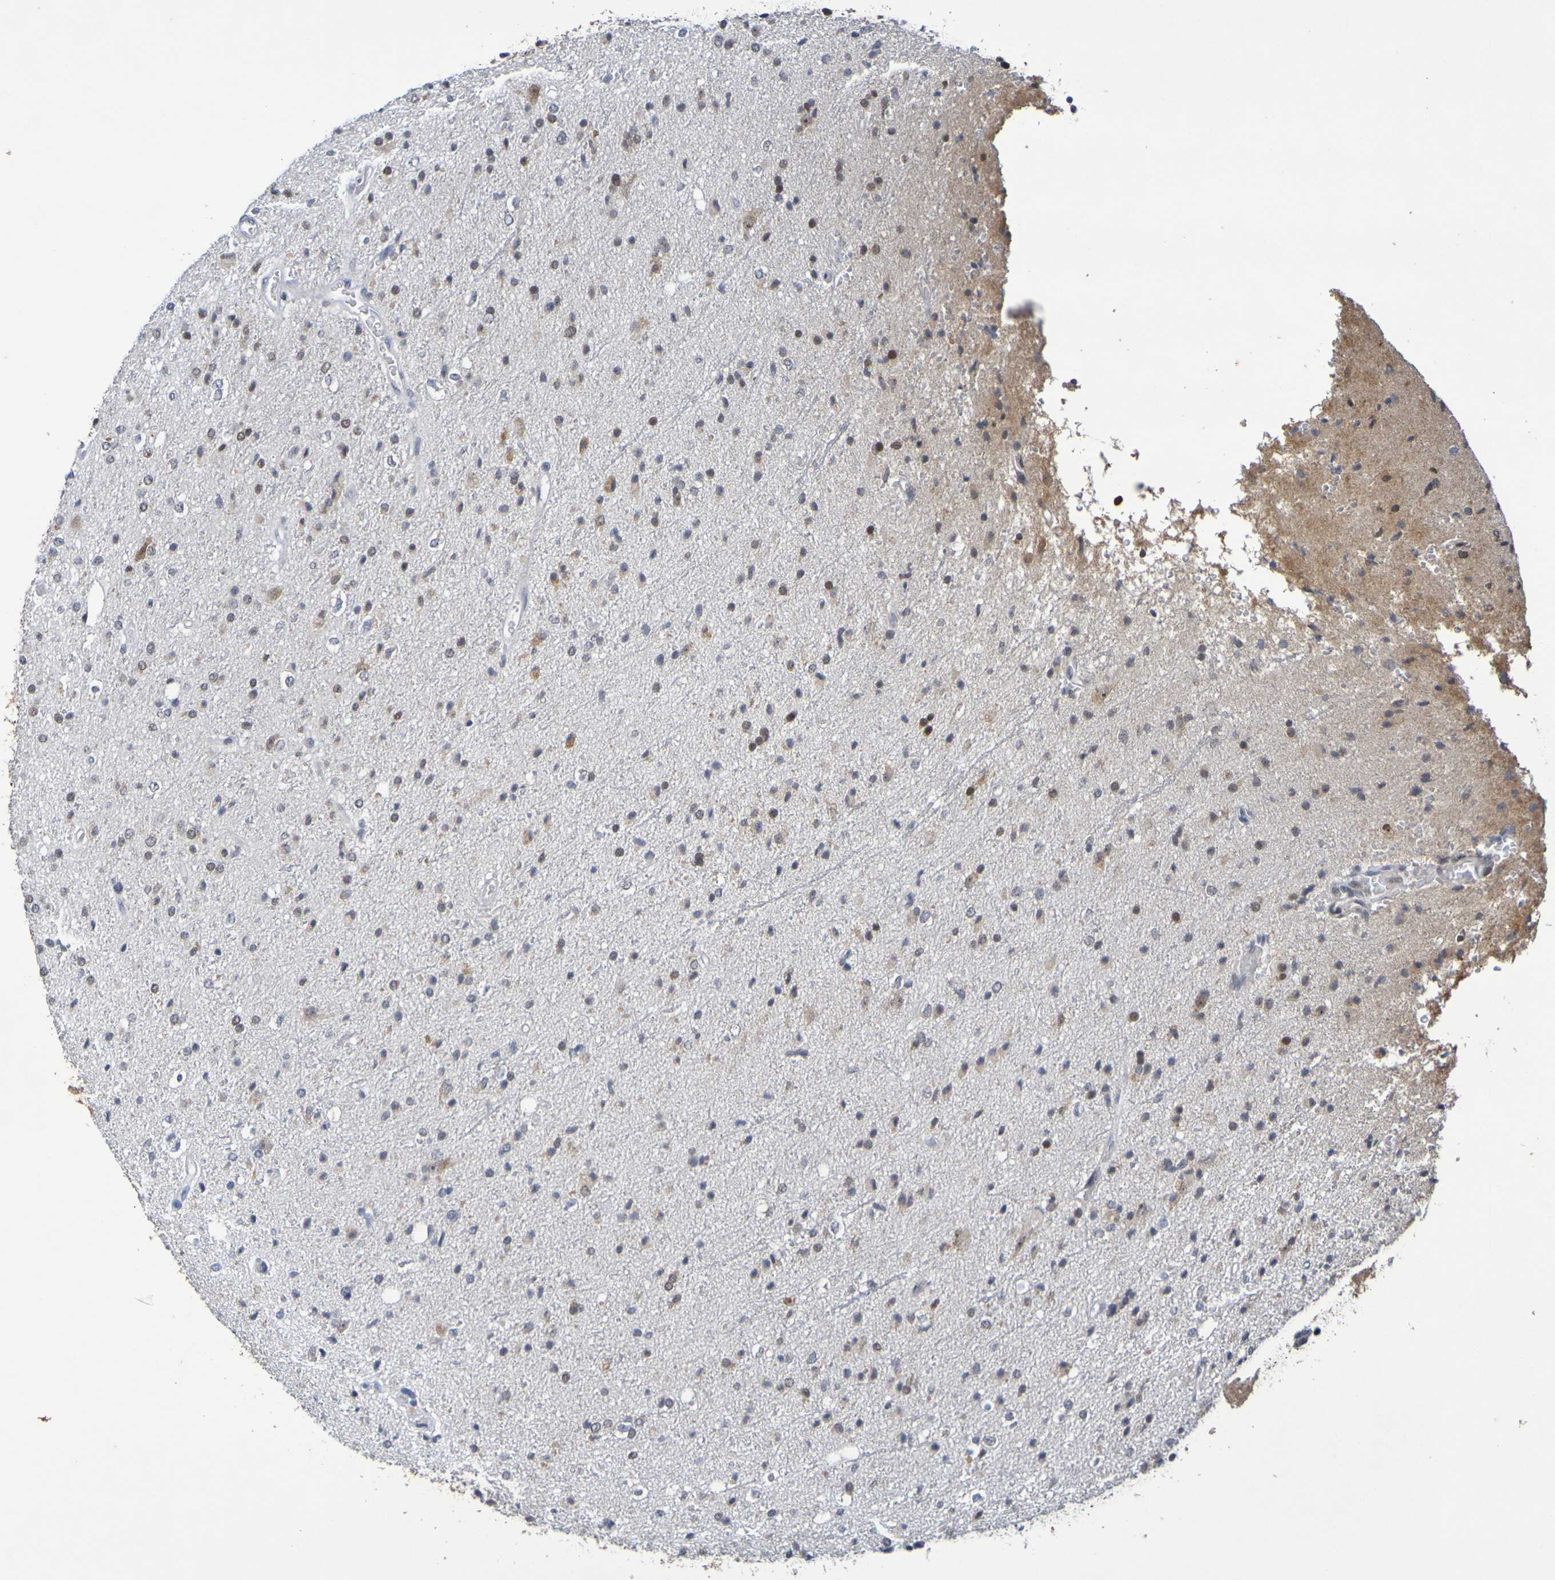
{"staining": {"intensity": "moderate", "quantity": "25%-75%", "location": "nuclear"}, "tissue": "glioma", "cell_type": "Tumor cells", "image_type": "cancer", "snomed": [{"axis": "morphology", "description": "Glioma, malignant, High grade"}, {"axis": "topography", "description": "Brain"}], "caption": "Human glioma stained with a brown dye displays moderate nuclear positive positivity in about 25%-75% of tumor cells.", "gene": "TERF2", "patient": {"sex": "male", "age": 47}}